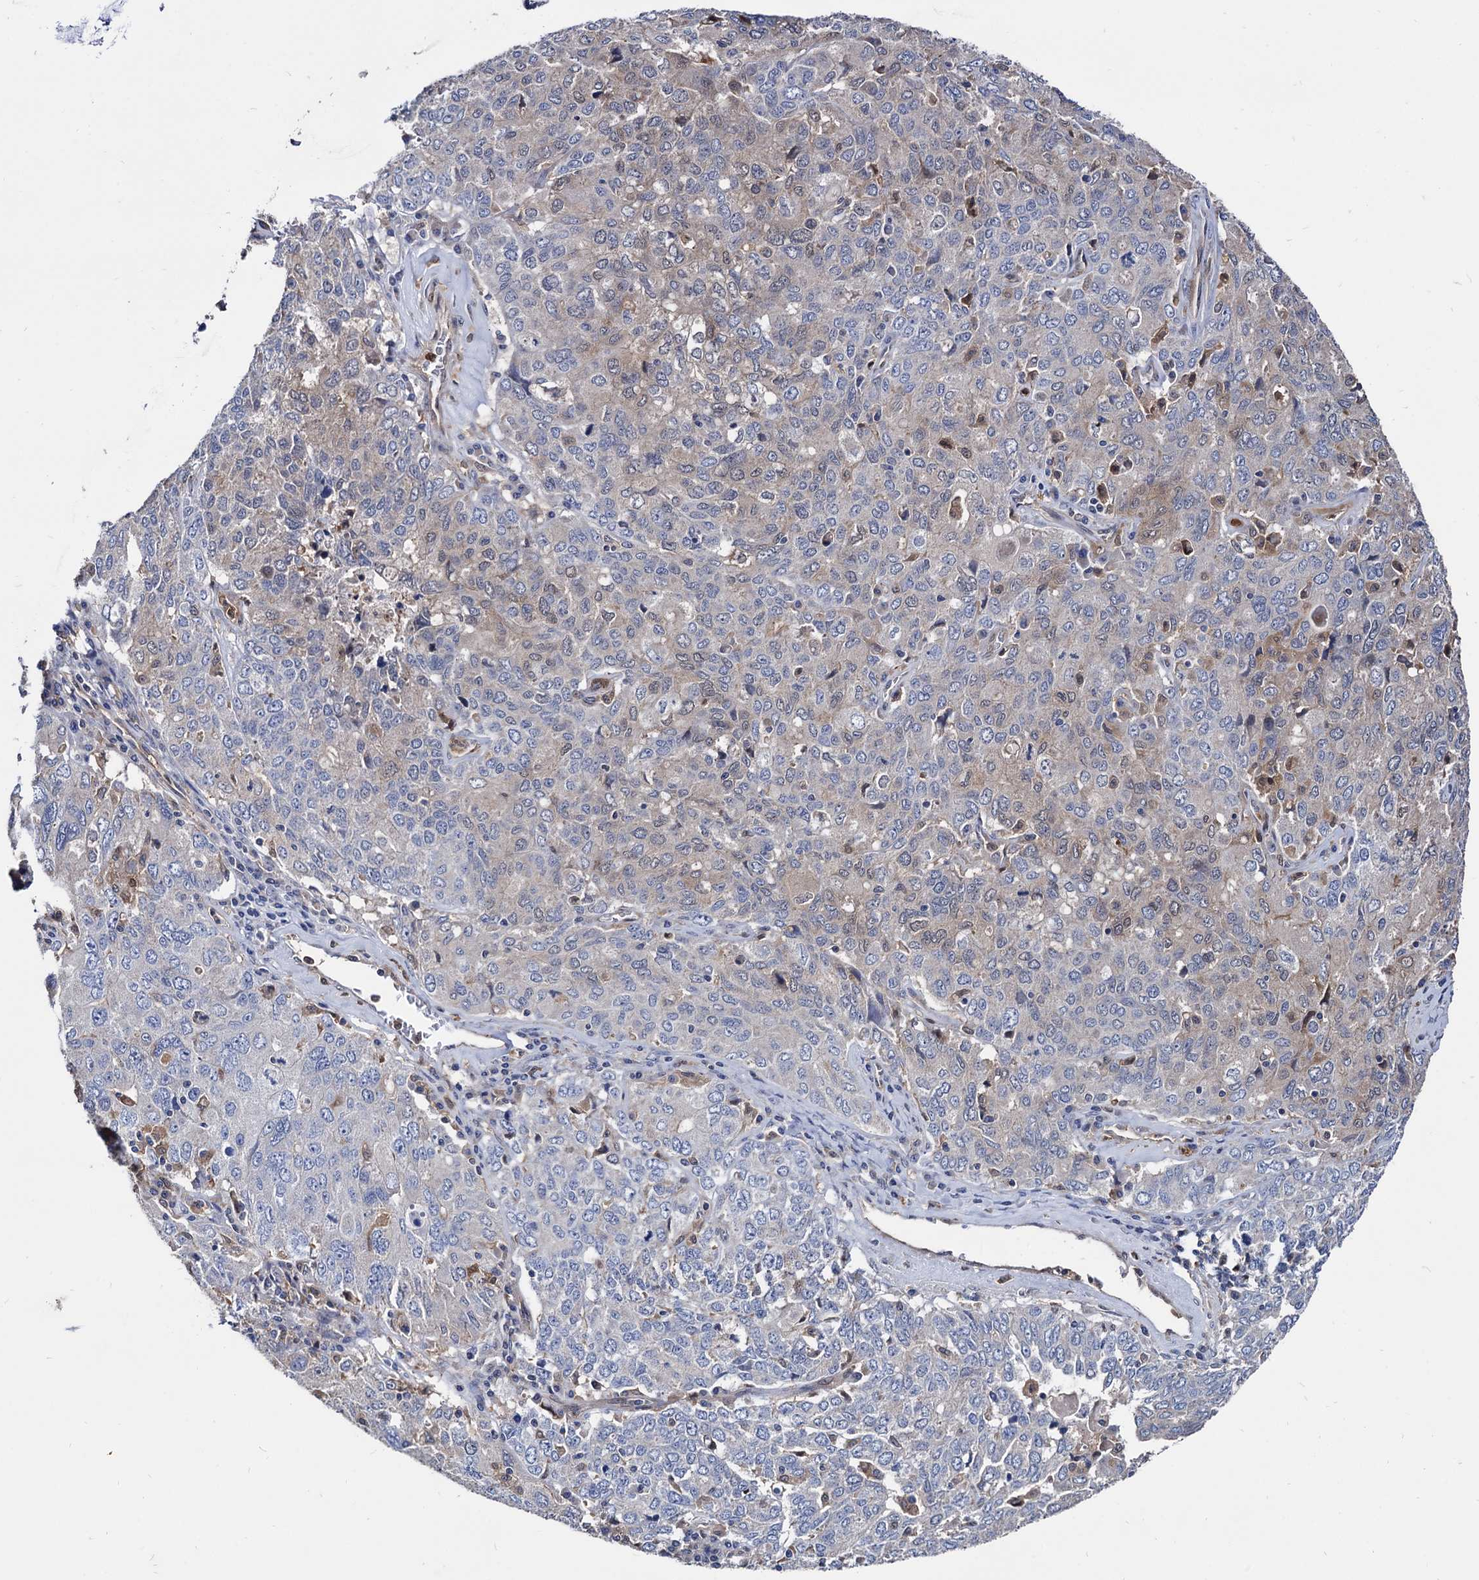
{"staining": {"intensity": "weak", "quantity": "<25%", "location": "cytoplasmic/membranous"}, "tissue": "ovarian cancer", "cell_type": "Tumor cells", "image_type": "cancer", "snomed": [{"axis": "morphology", "description": "Carcinoma, endometroid"}, {"axis": "topography", "description": "Ovary"}], "caption": "Tumor cells are negative for protein expression in human endometroid carcinoma (ovarian).", "gene": "CPPED1", "patient": {"sex": "female", "age": 62}}